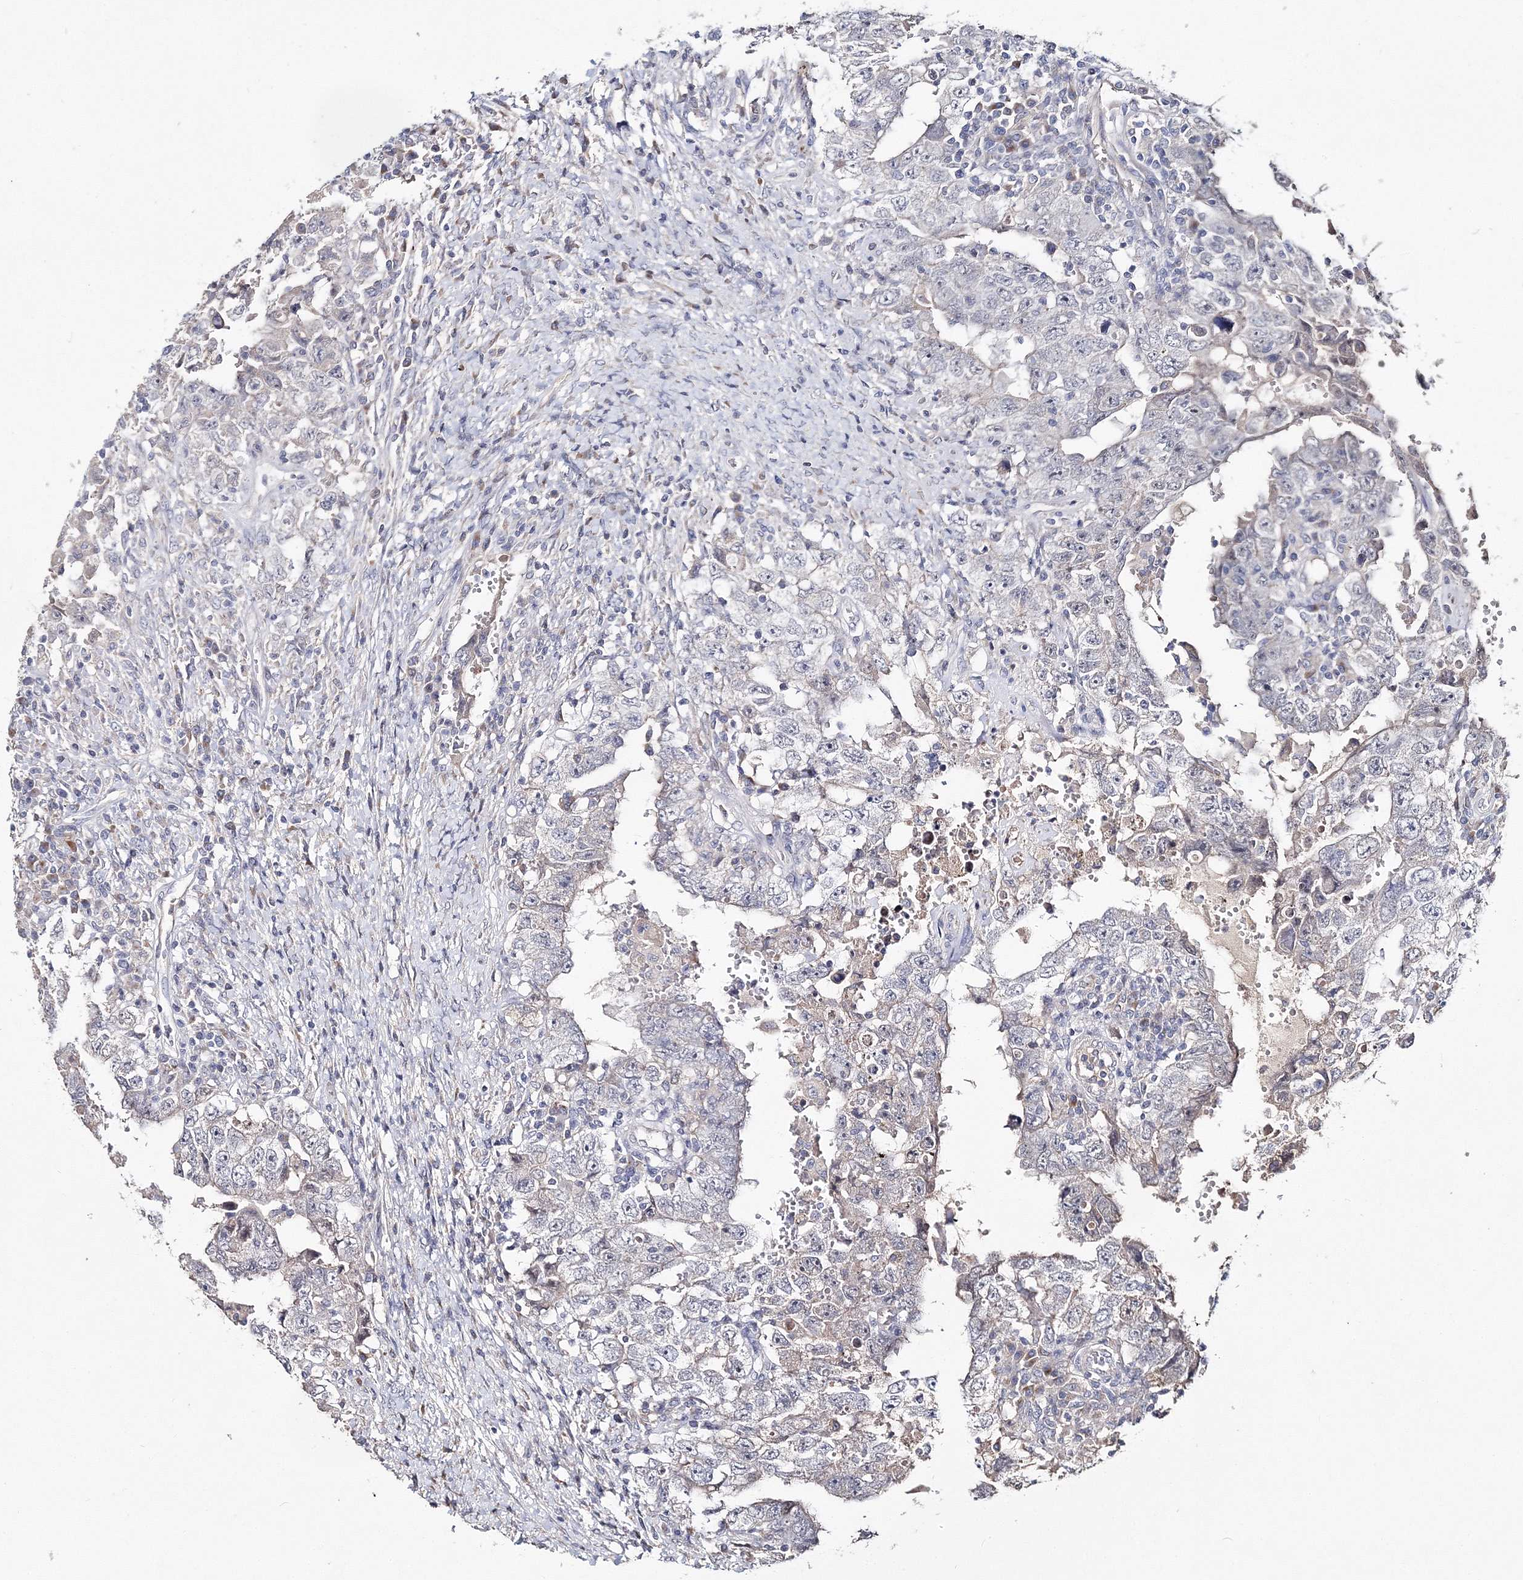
{"staining": {"intensity": "negative", "quantity": "none", "location": "none"}, "tissue": "testis cancer", "cell_type": "Tumor cells", "image_type": "cancer", "snomed": [{"axis": "morphology", "description": "Carcinoma, Embryonal, NOS"}, {"axis": "topography", "description": "Testis"}], "caption": "Immunohistochemistry micrograph of human embryonal carcinoma (testis) stained for a protein (brown), which demonstrates no staining in tumor cells.", "gene": "GJB5", "patient": {"sex": "male", "age": 26}}